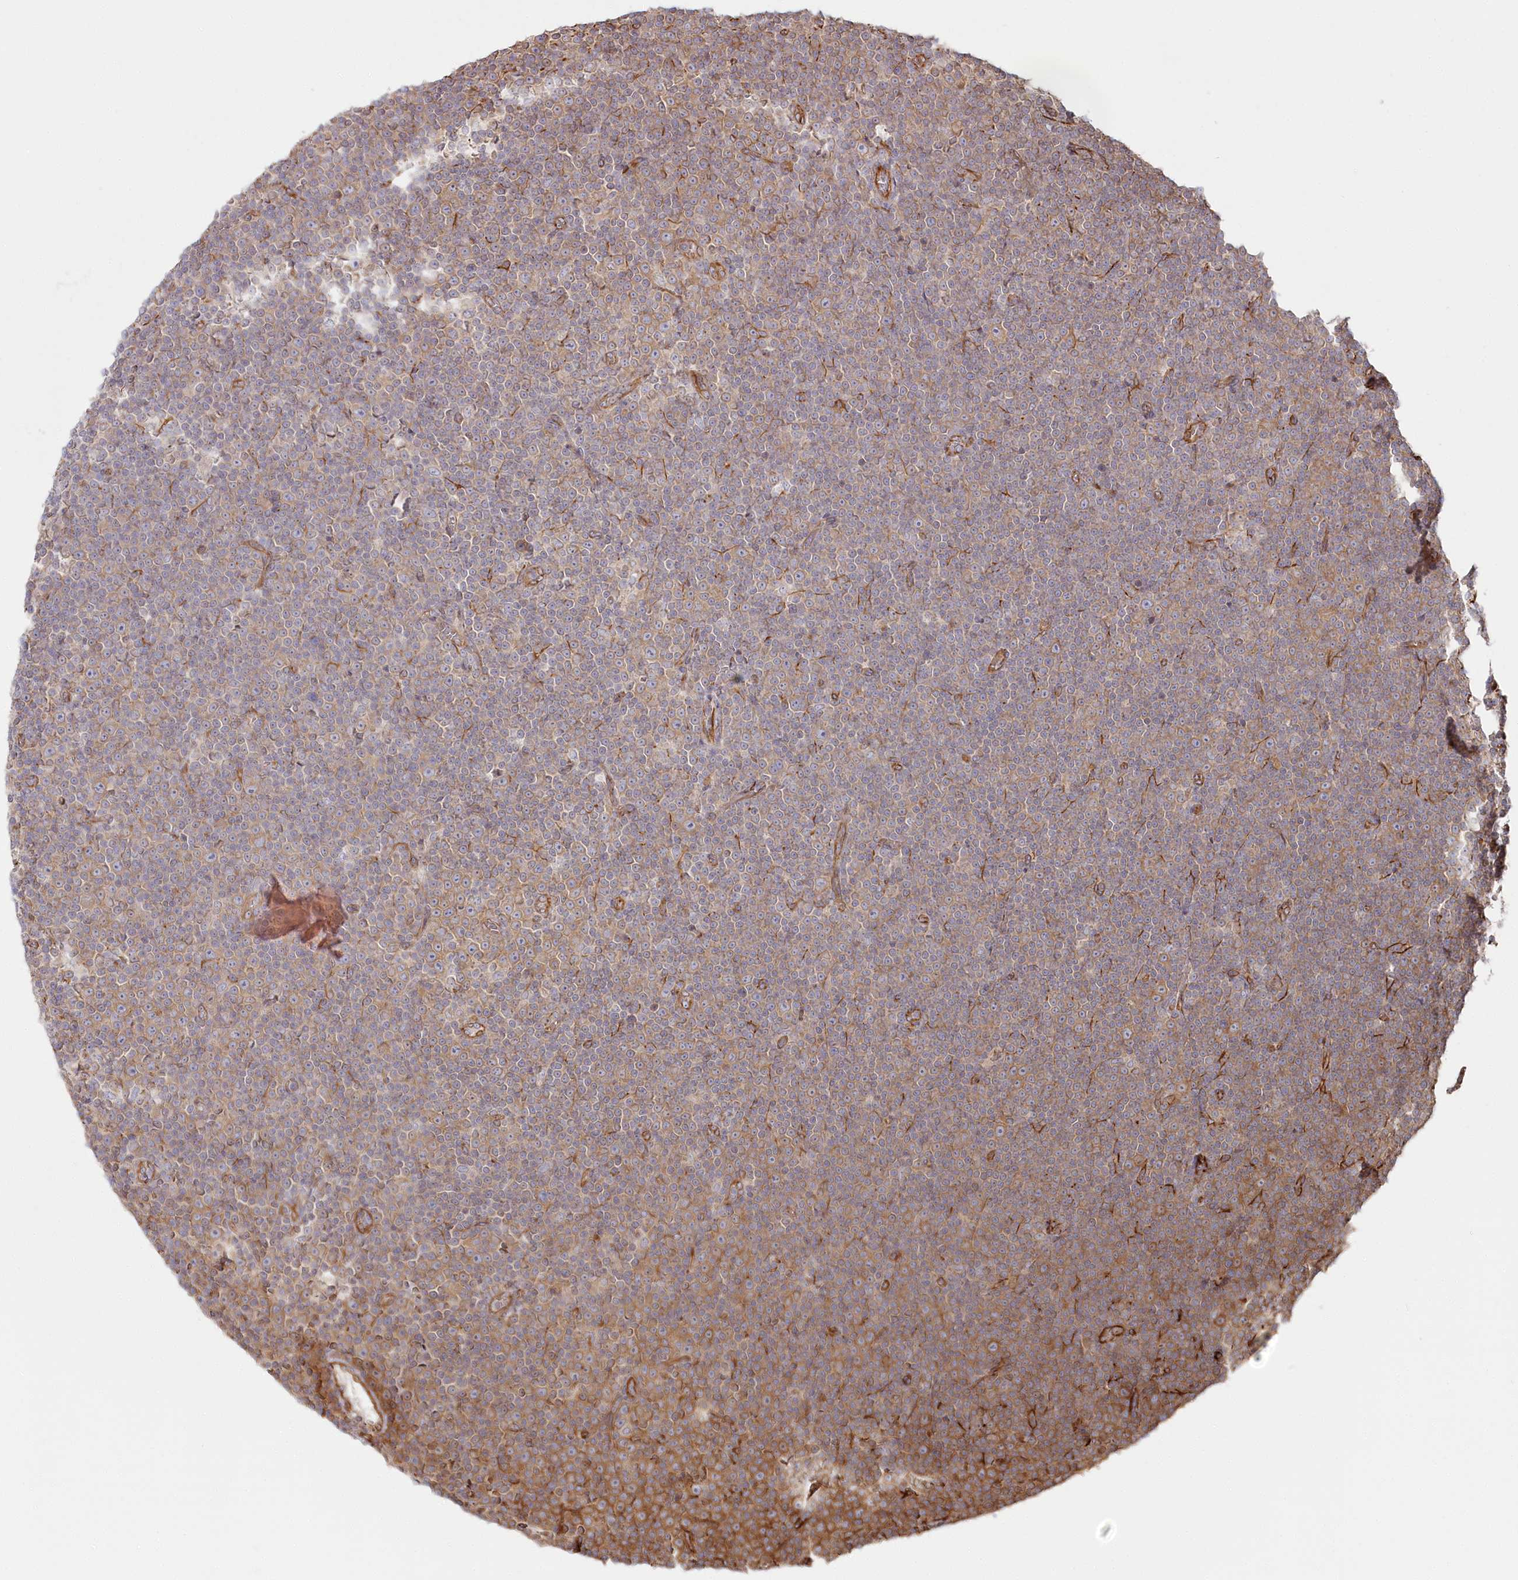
{"staining": {"intensity": "moderate", "quantity": "<25%", "location": "cytoplasmic/membranous"}, "tissue": "lymphoma", "cell_type": "Tumor cells", "image_type": "cancer", "snomed": [{"axis": "morphology", "description": "Malignant lymphoma, non-Hodgkin's type, Low grade"}, {"axis": "topography", "description": "Lymph node"}], "caption": "This image exhibits lymphoma stained with IHC to label a protein in brown. The cytoplasmic/membranous of tumor cells show moderate positivity for the protein. Nuclei are counter-stained blue.", "gene": "TTC1", "patient": {"sex": "female", "age": 67}}